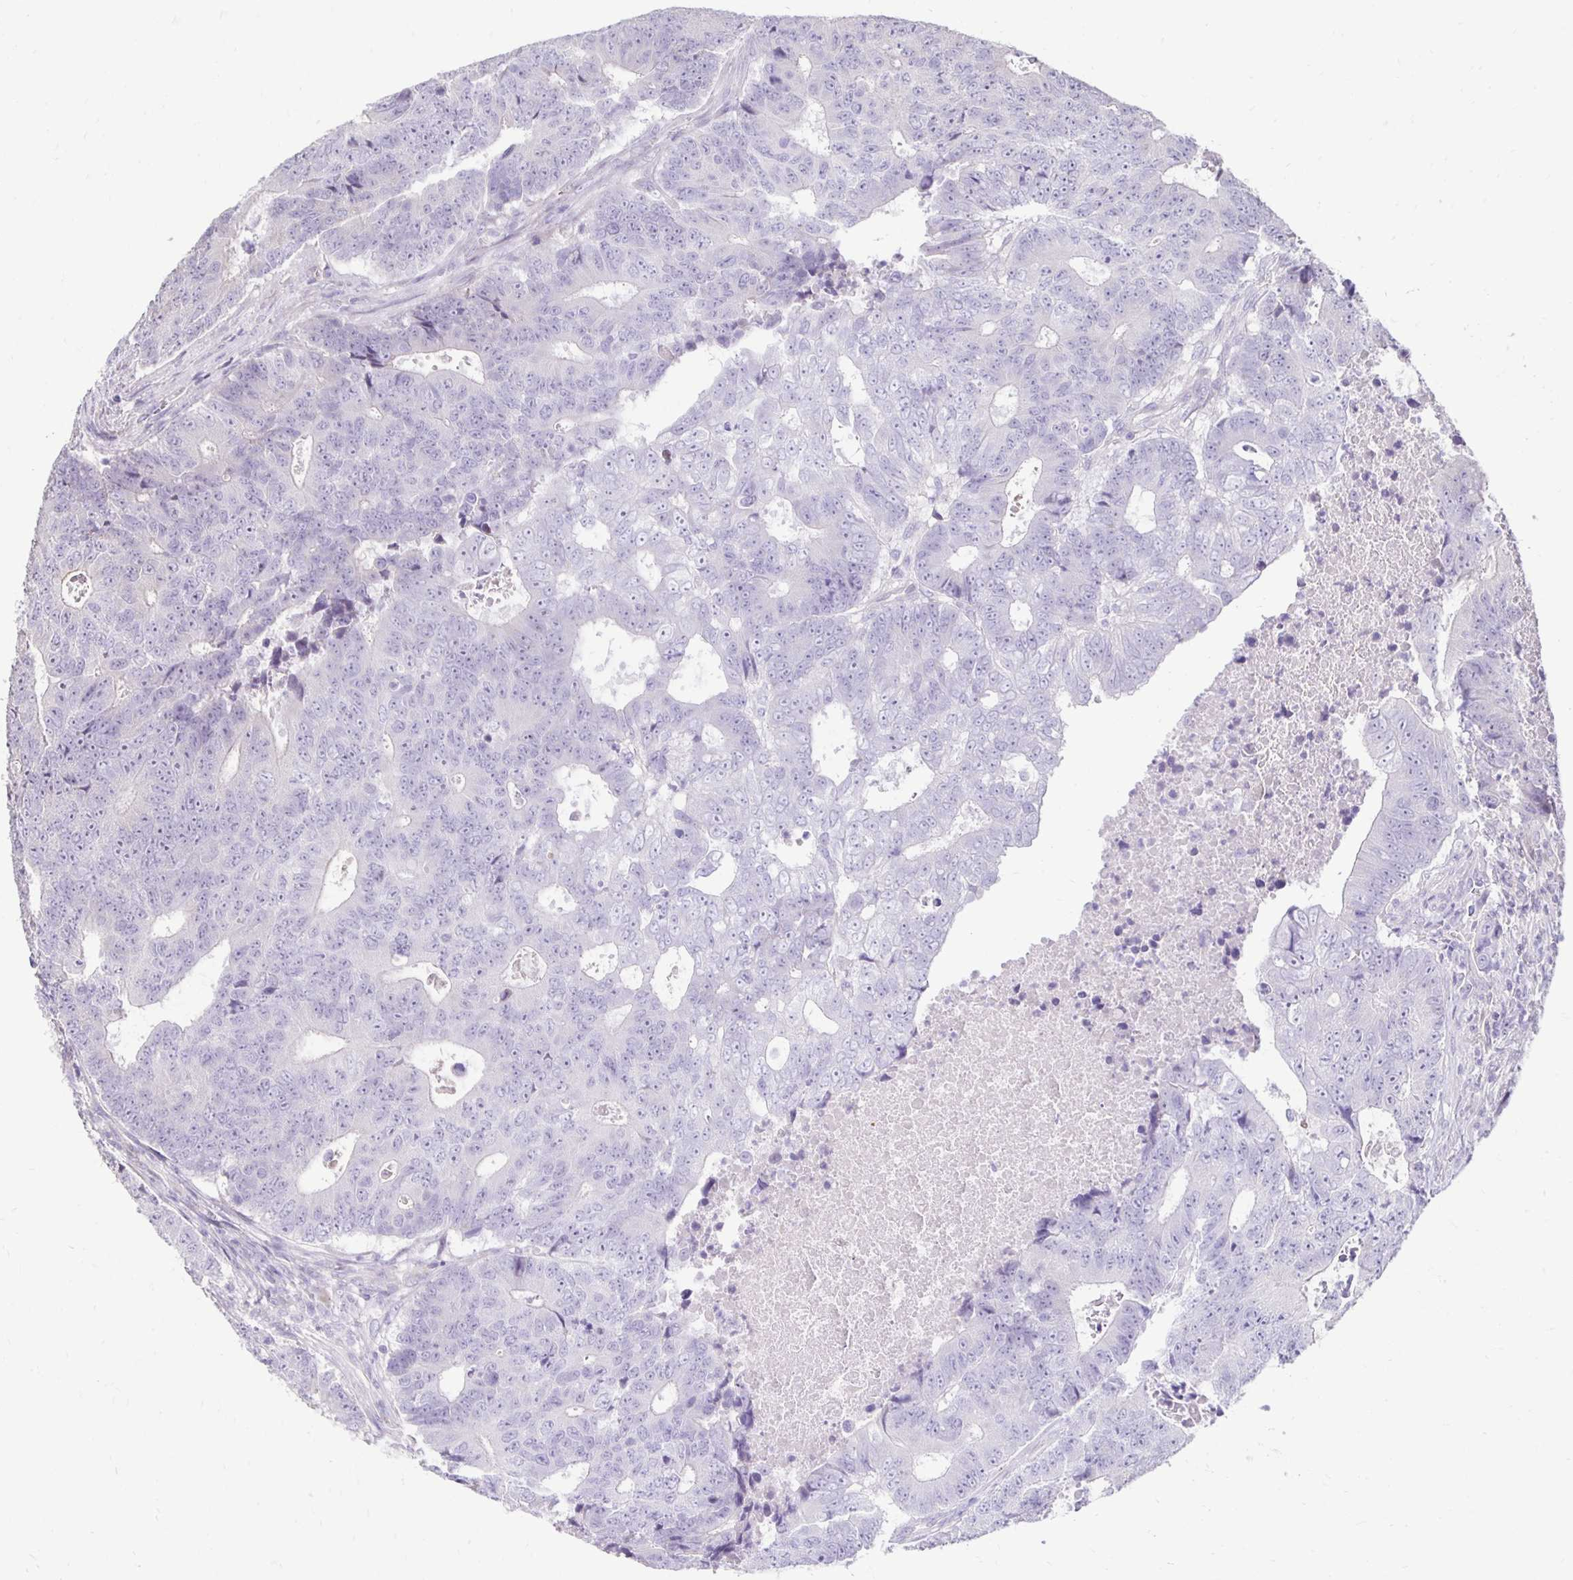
{"staining": {"intensity": "negative", "quantity": "none", "location": "none"}, "tissue": "colorectal cancer", "cell_type": "Tumor cells", "image_type": "cancer", "snomed": [{"axis": "morphology", "description": "Adenocarcinoma, NOS"}, {"axis": "topography", "description": "Colon"}], "caption": "High power microscopy micrograph of an immunohistochemistry image of colorectal adenocarcinoma, revealing no significant staining in tumor cells.", "gene": "GAS2", "patient": {"sex": "female", "age": 48}}